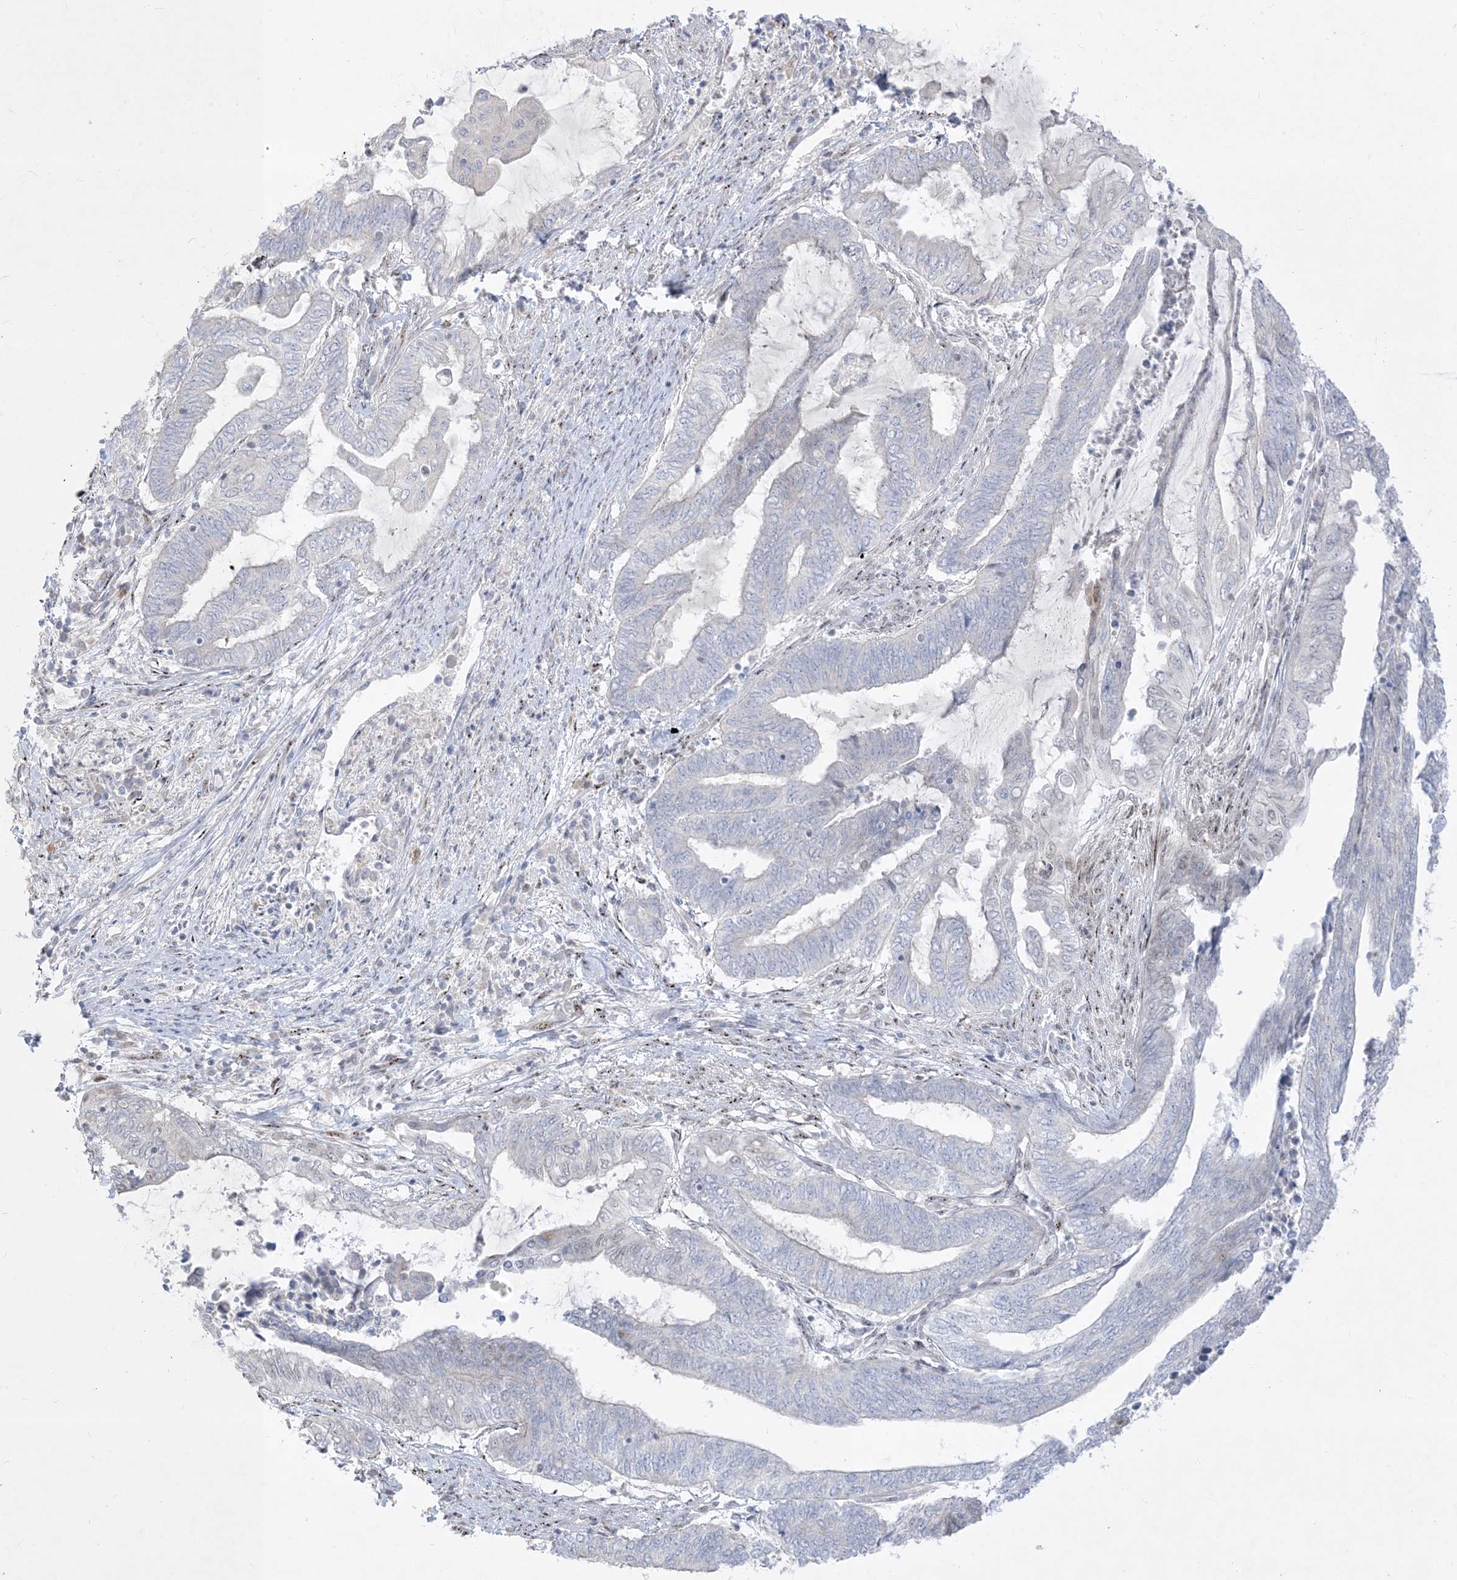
{"staining": {"intensity": "negative", "quantity": "none", "location": "none"}, "tissue": "endometrial cancer", "cell_type": "Tumor cells", "image_type": "cancer", "snomed": [{"axis": "morphology", "description": "Adenocarcinoma, NOS"}, {"axis": "topography", "description": "Uterus"}, {"axis": "topography", "description": "Endometrium"}], "caption": "This is an IHC photomicrograph of human endometrial cancer. There is no expression in tumor cells.", "gene": "BHLHE40", "patient": {"sex": "female", "age": 70}}